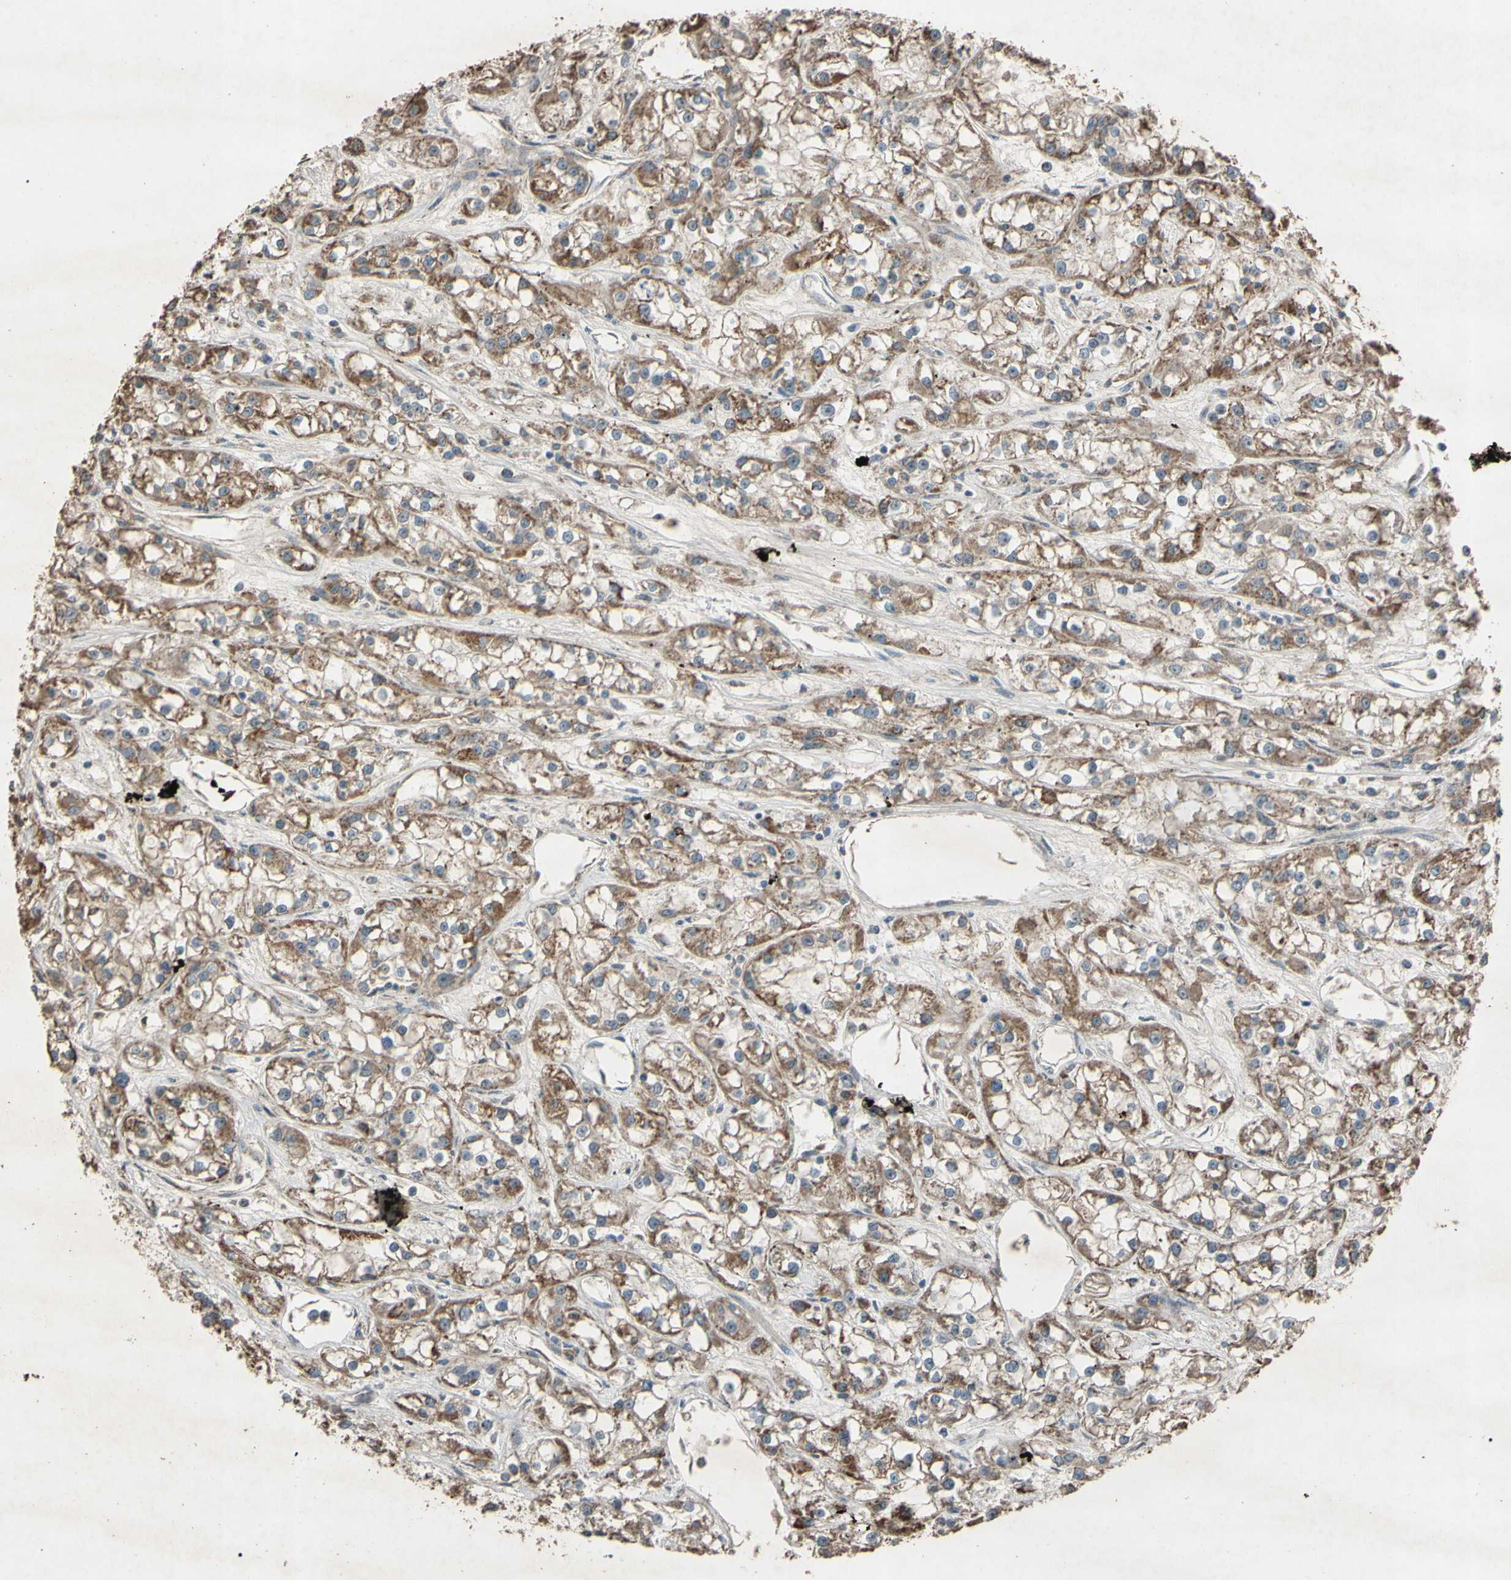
{"staining": {"intensity": "moderate", "quantity": ">75%", "location": "cytoplasmic/membranous"}, "tissue": "renal cancer", "cell_type": "Tumor cells", "image_type": "cancer", "snomed": [{"axis": "morphology", "description": "Adenocarcinoma, NOS"}, {"axis": "topography", "description": "Kidney"}], "caption": "Adenocarcinoma (renal) stained with a brown dye demonstrates moderate cytoplasmic/membranous positive expression in approximately >75% of tumor cells.", "gene": "ACOT8", "patient": {"sex": "female", "age": 52}}